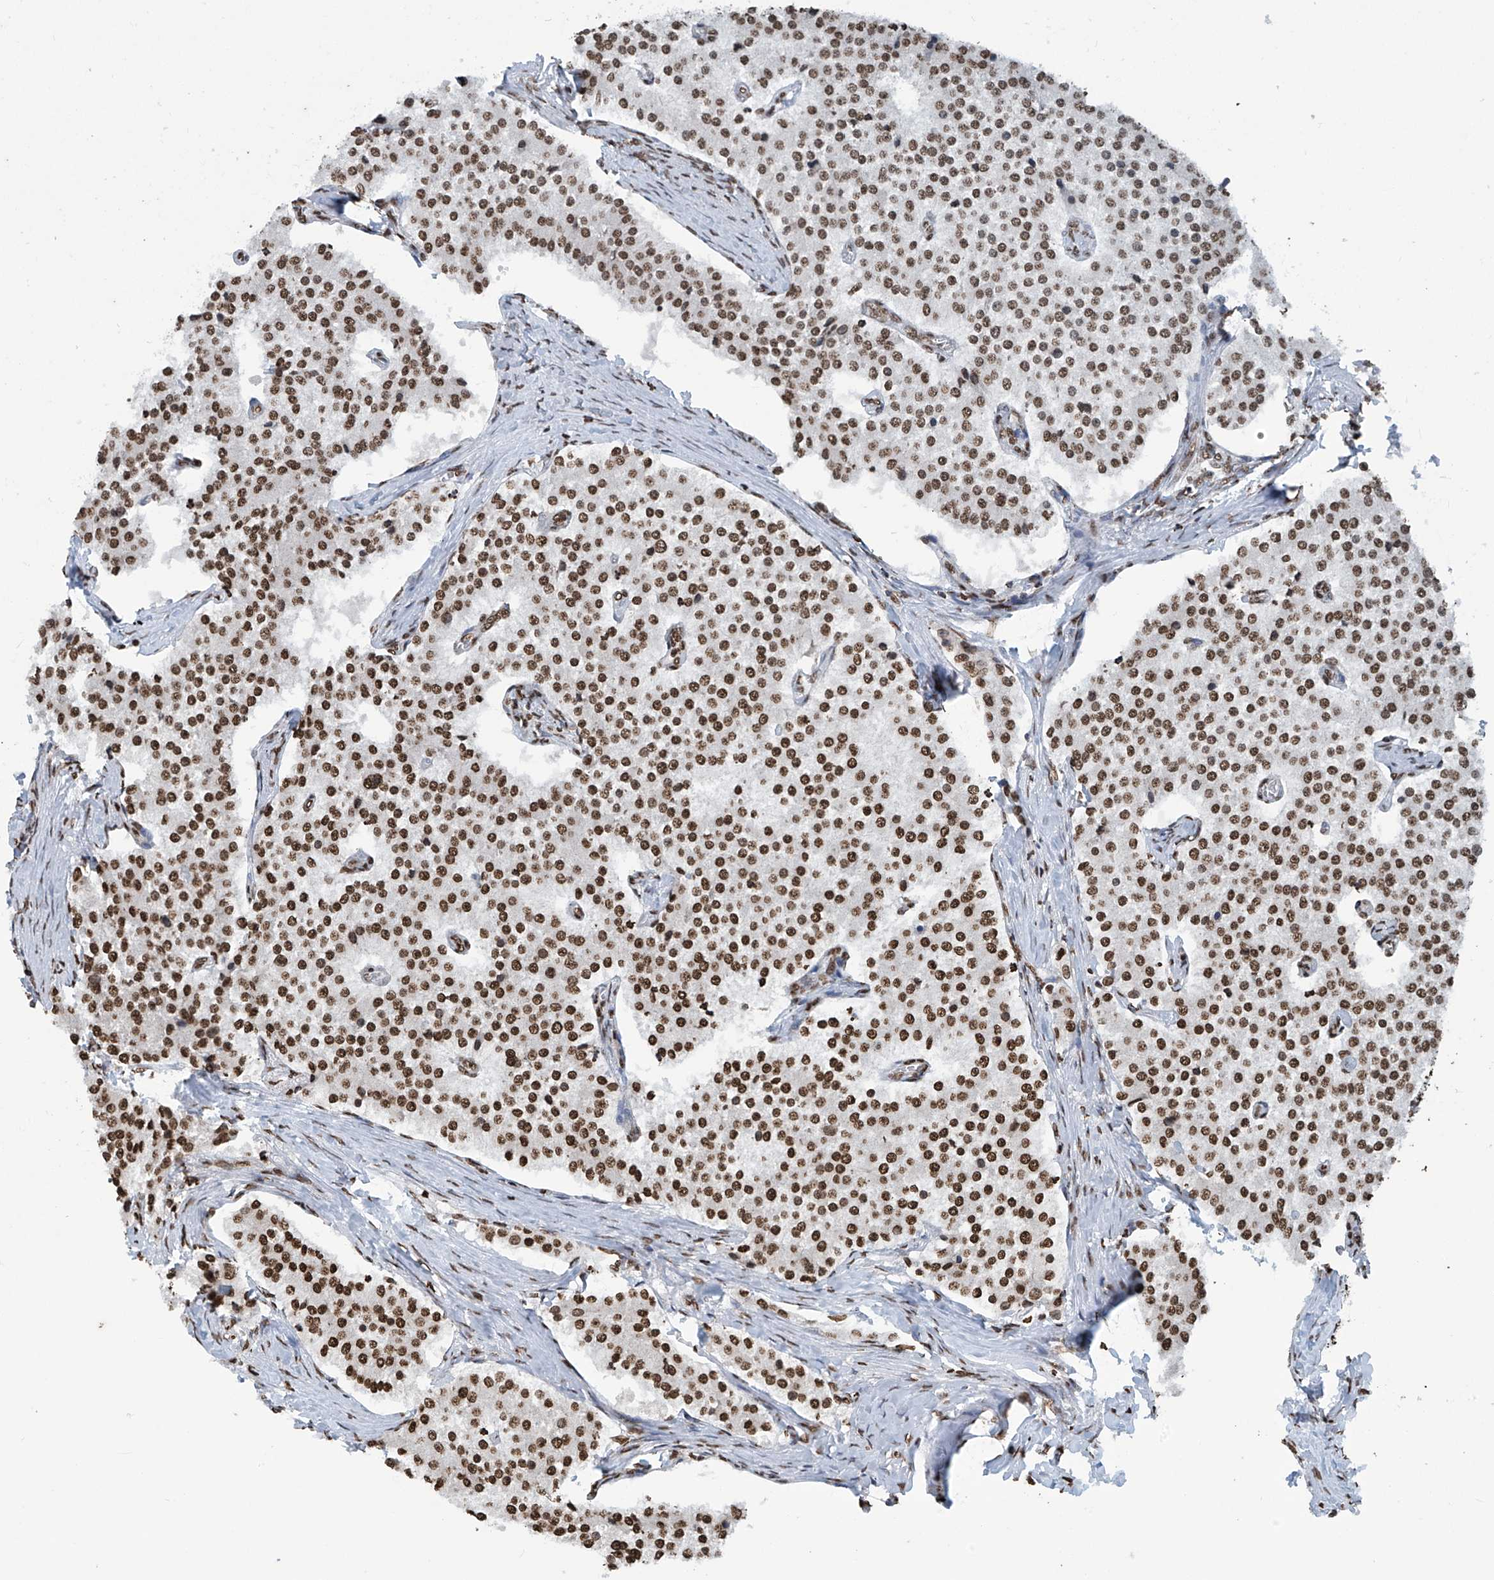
{"staining": {"intensity": "moderate", "quantity": ">75%", "location": "nuclear"}, "tissue": "carcinoid", "cell_type": "Tumor cells", "image_type": "cancer", "snomed": [{"axis": "morphology", "description": "Carcinoid, malignant, NOS"}, {"axis": "topography", "description": "Colon"}], "caption": "IHC histopathology image of neoplastic tissue: malignant carcinoid stained using immunohistochemistry (IHC) demonstrates medium levels of moderate protein expression localized specifically in the nuclear of tumor cells, appearing as a nuclear brown color.", "gene": "DPPA2", "patient": {"sex": "female", "age": 52}}